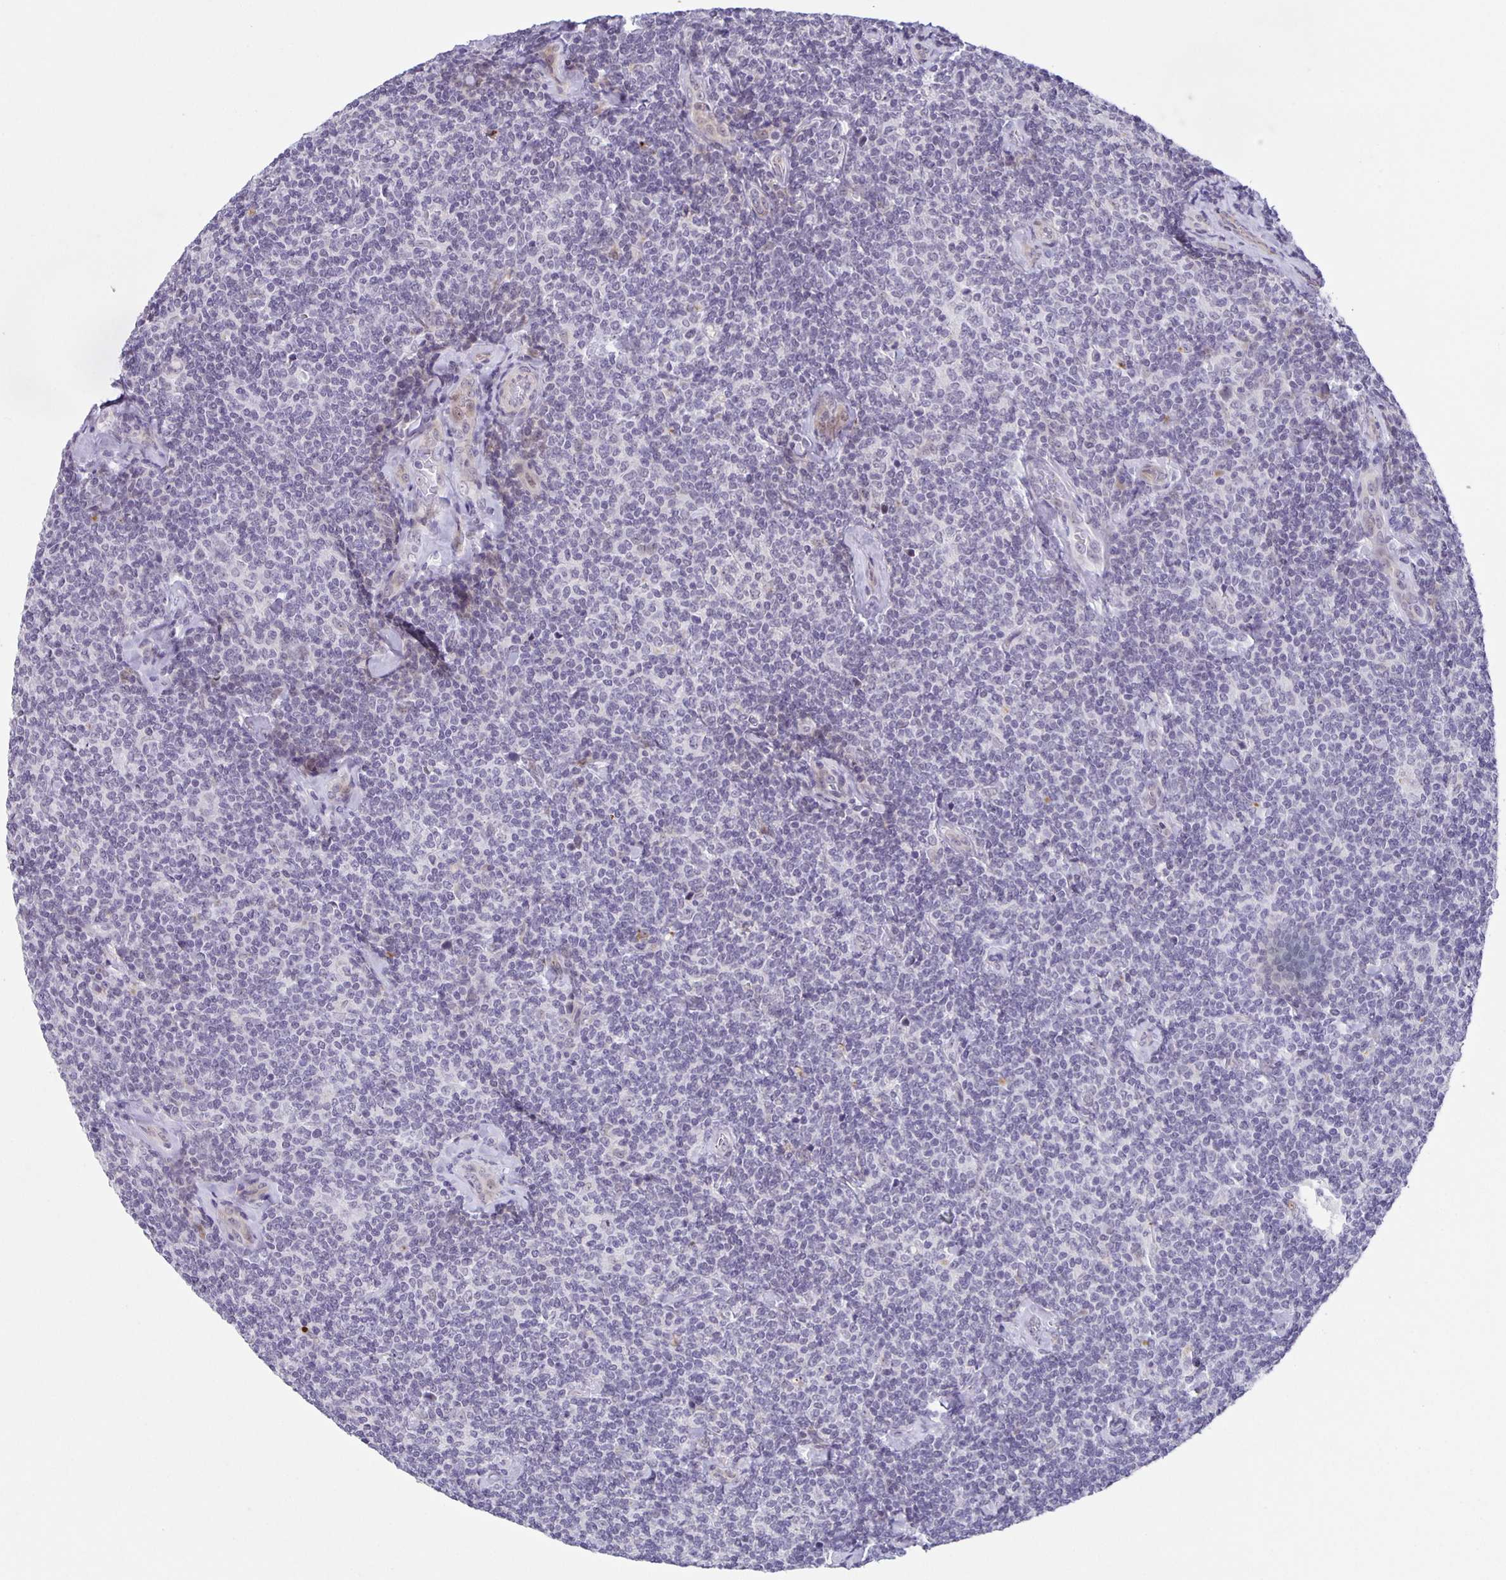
{"staining": {"intensity": "negative", "quantity": "none", "location": "none"}, "tissue": "lymphoma", "cell_type": "Tumor cells", "image_type": "cancer", "snomed": [{"axis": "morphology", "description": "Malignant lymphoma, non-Hodgkin's type, Low grade"}, {"axis": "topography", "description": "Lymph node"}], "caption": "IHC of human lymphoma shows no staining in tumor cells.", "gene": "PHRF1", "patient": {"sex": "female", "age": 56}}